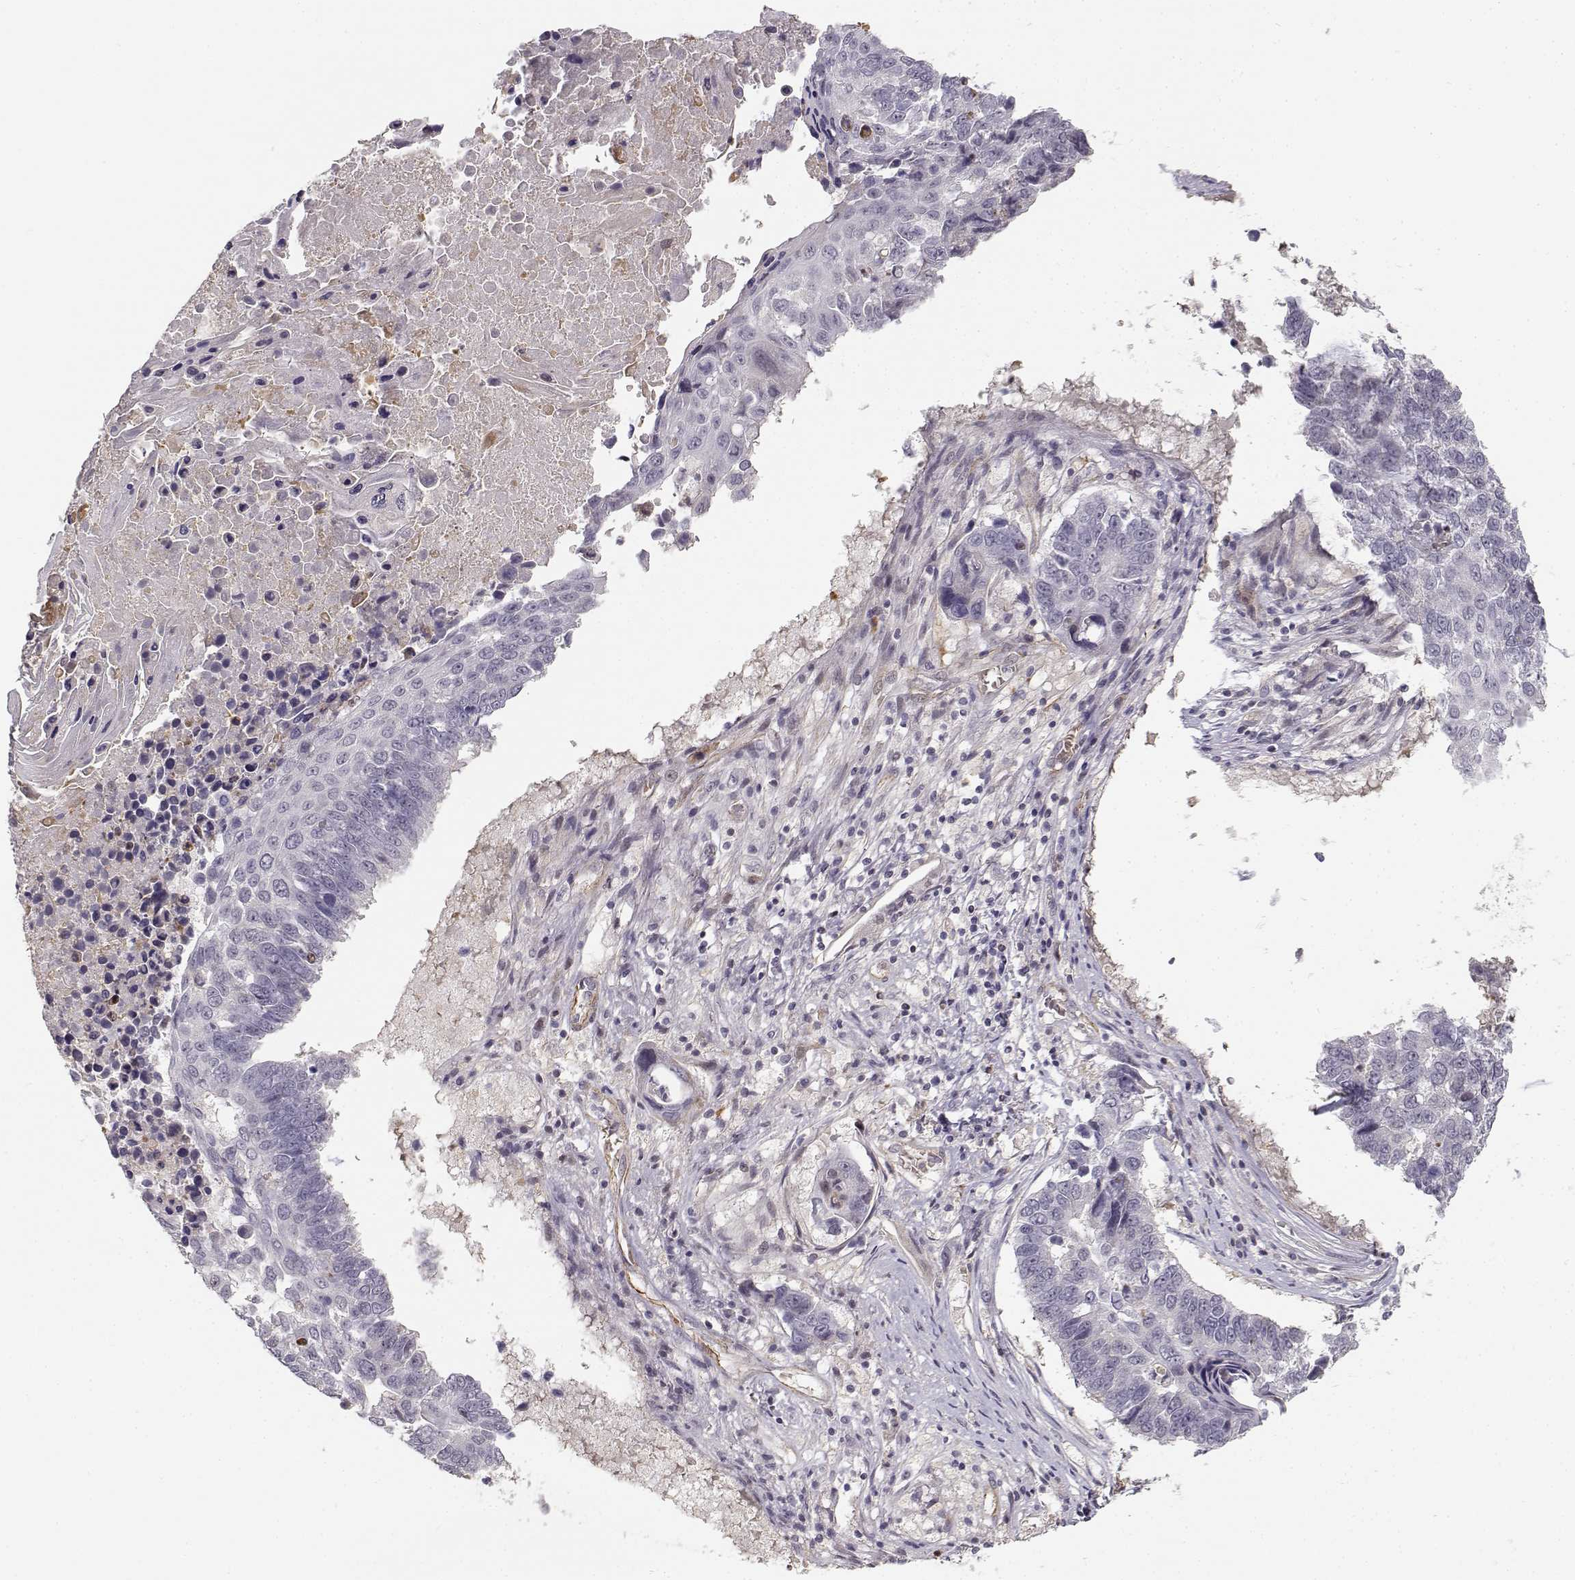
{"staining": {"intensity": "negative", "quantity": "none", "location": "none"}, "tissue": "lung cancer", "cell_type": "Tumor cells", "image_type": "cancer", "snomed": [{"axis": "morphology", "description": "Squamous cell carcinoma, NOS"}, {"axis": "topography", "description": "Lung"}], "caption": "IHC micrograph of neoplastic tissue: human lung cancer (squamous cell carcinoma) stained with DAB reveals no significant protein positivity in tumor cells.", "gene": "RGS9BP", "patient": {"sex": "male", "age": 73}}